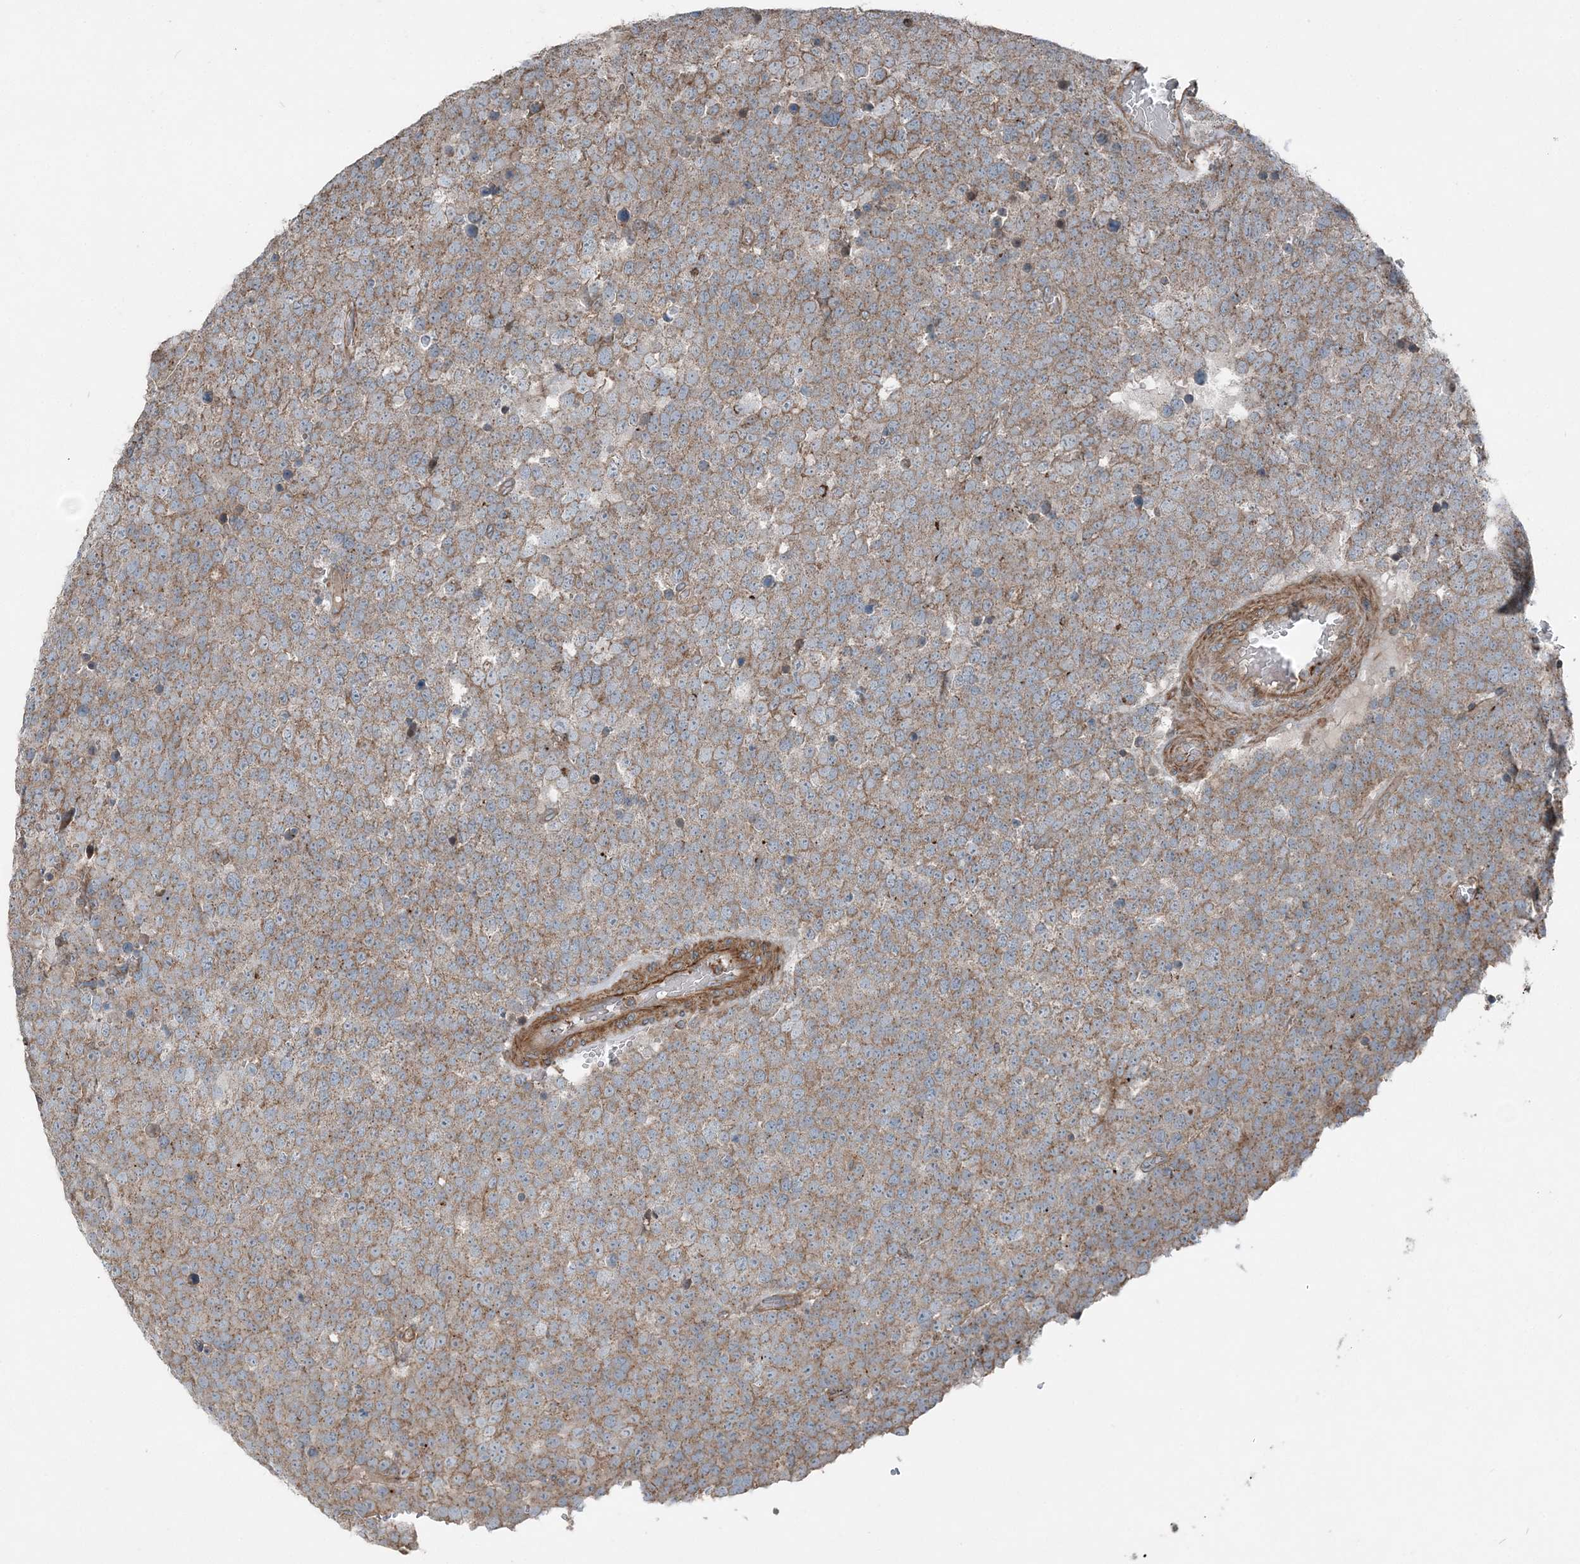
{"staining": {"intensity": "moderate", "quantity": ">75%", "location": "cytoplasmic/membranous"}, "tissue": "testis cancer", "cell_type": "Tumor cells", "image_type": "cancer", "snomed": [{"axis": "morphology", "description": "Seminoma, NOS"}, {"axis": "topography", "description": "Testis"}], "caption": "Immunohistochemical staining of testis seminoma demonstrates medium levels of moderate cytoplasmic/membranous protein positivity in about >75% of tumor cells.", "gene": "KY", "patient": {"sex": "male", "age": 71}}